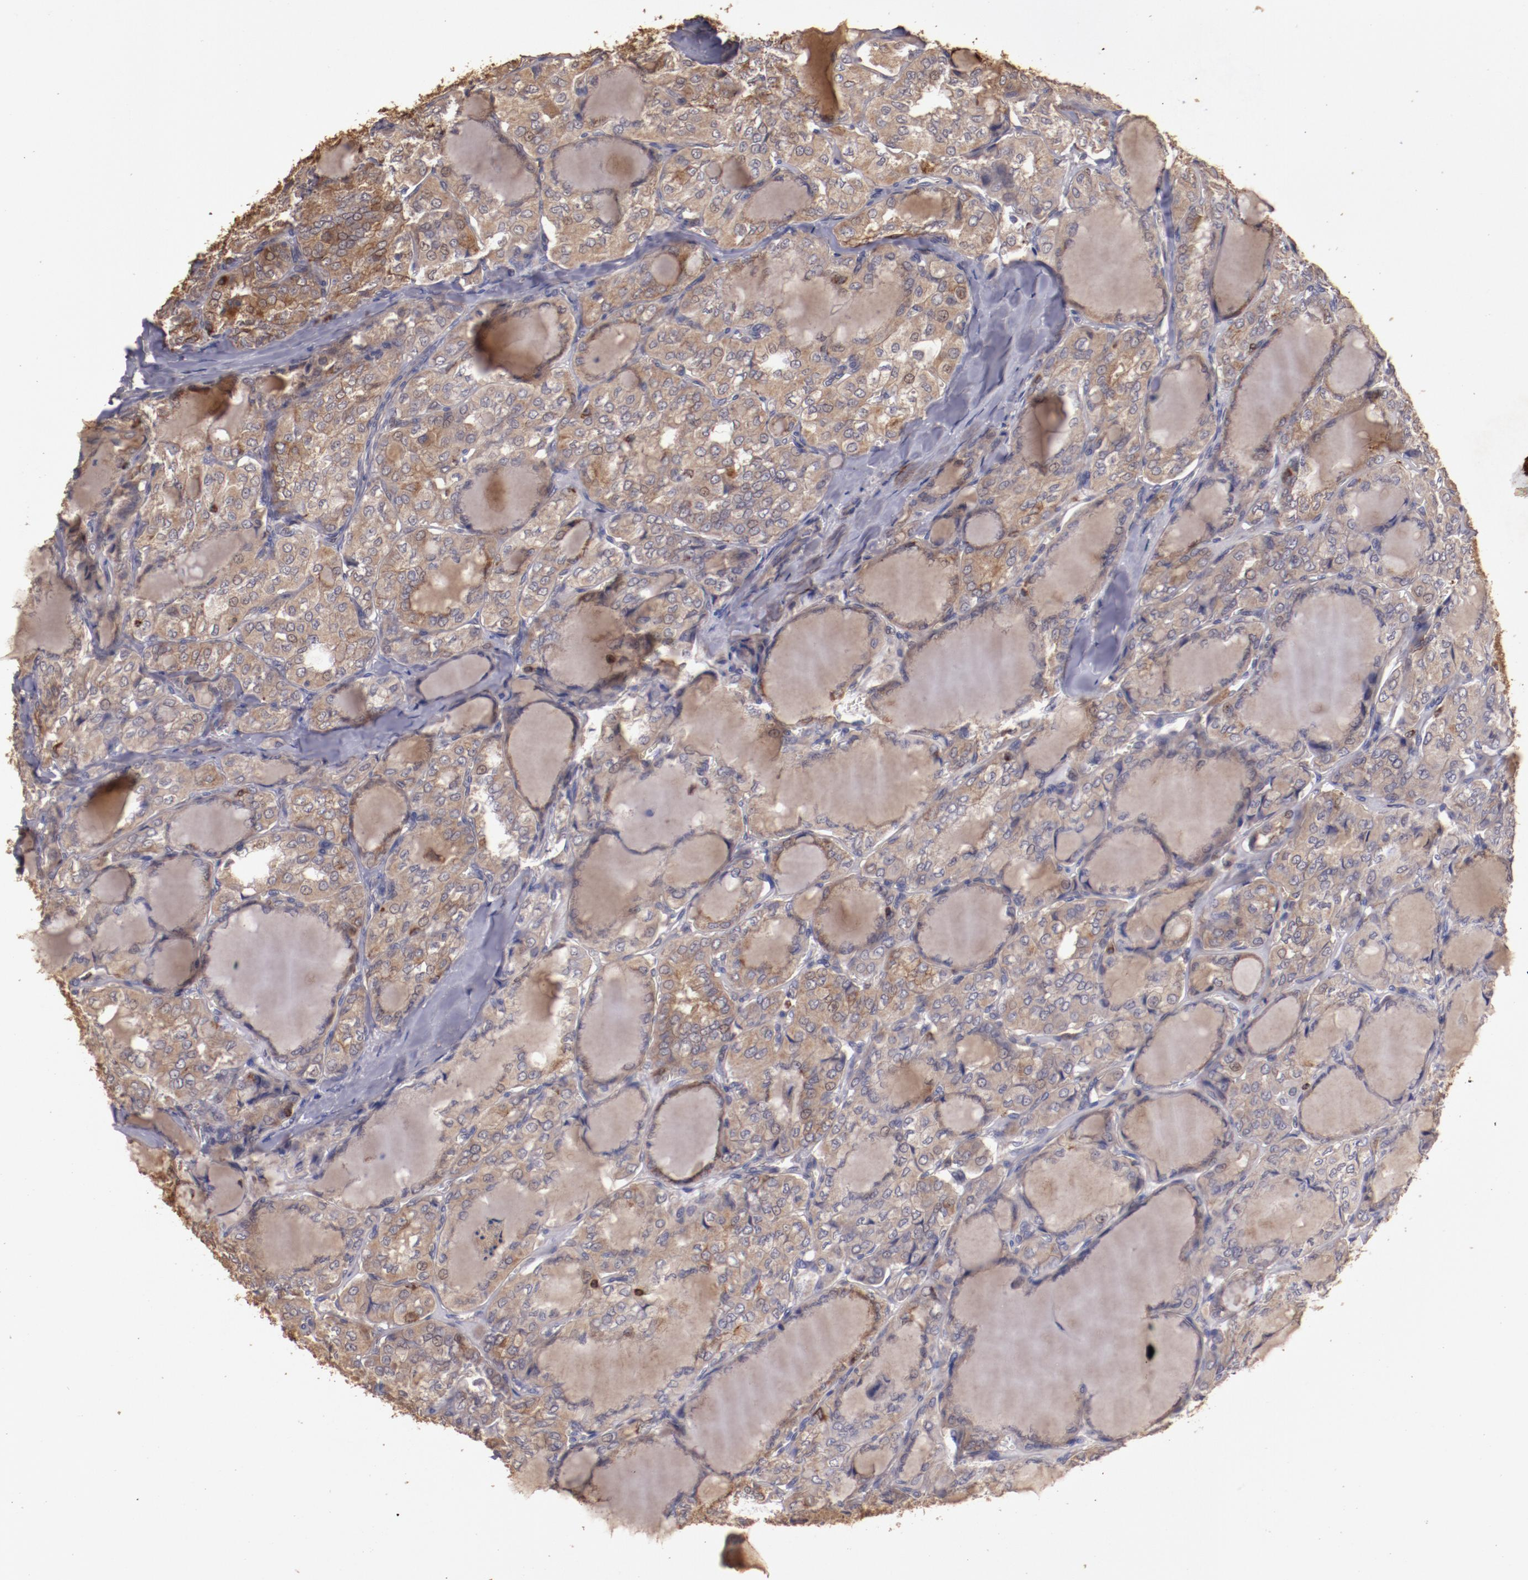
{"staining": {"intensity": "moderate", "quantity": ">75%", "location": "cytoplasmic/membranous"}, "tissue": "thyroid cancer", "cell_type": "Tumor cells", "image_type": "cancer", "snomed": [{"axis": "morphology", "description": "Papillary adenocarcinoma, NOS"}, {"axis": "topography", "description": "Thyroid gland"}], "caption": "Protein staining of papillary adenocarcinoma (thyroid) tissue demonstrates moderate cytoplasmic/membranous positivity in about >75% of tumor cells.", "gene": "SRRD", "patient": {"sex": "male", "age": 20}}